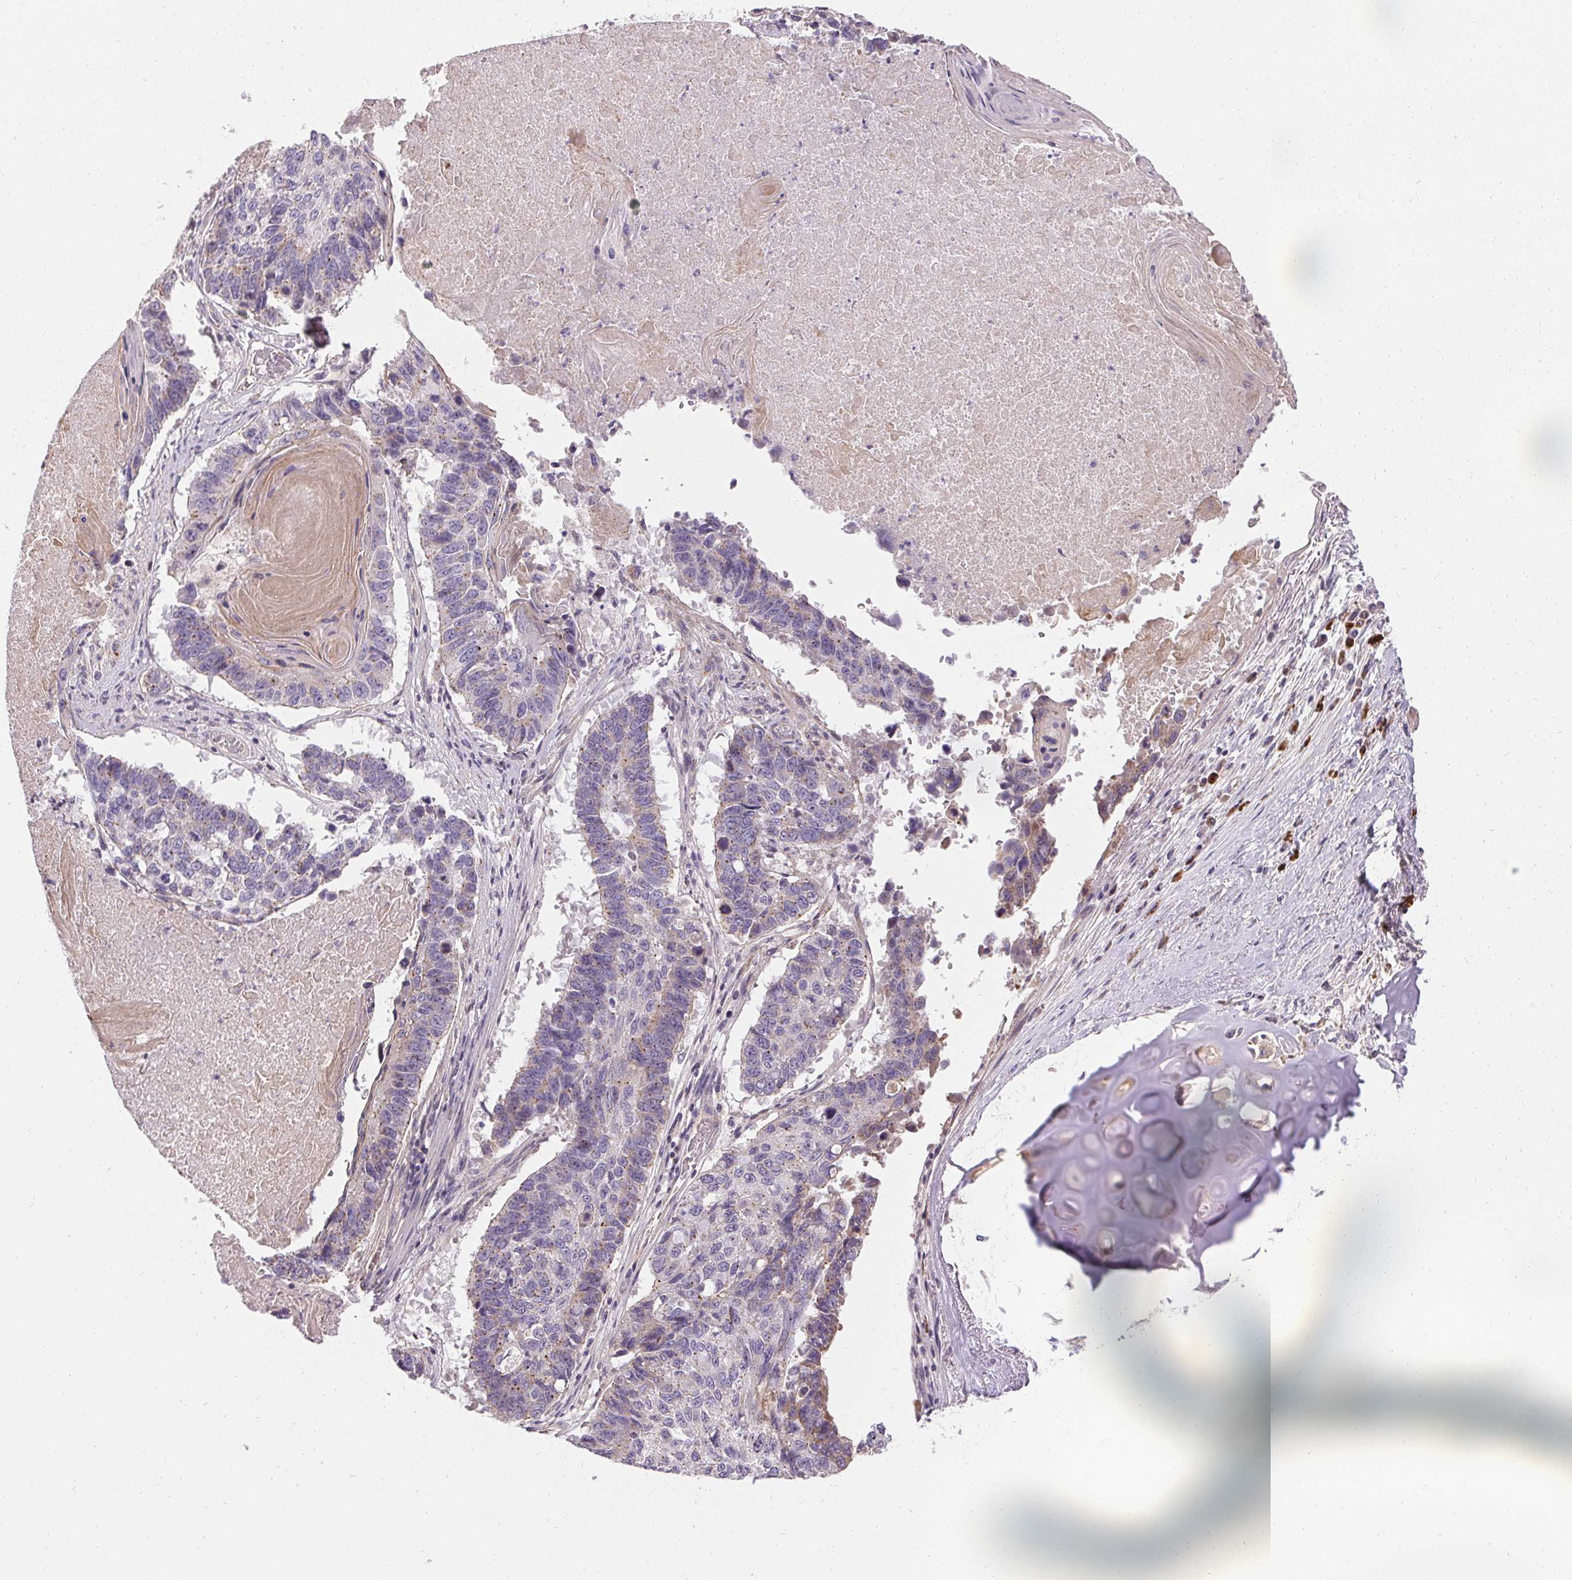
{"staining": {"intensity": "negative", "quantity": "none", "location": "none"}, "tissue": "lung cancer", "cell_type": "Tumor cells", "image_type": "cancer", "snomed": [{"axis": "morphology", "description": "Squamous cell carcinoma, NOS"}, {"axis": "topography", "description": "Lung"}], "caption": "This is an immunohistochemistry photomicrograph of human lung cancer (squamous cell carcinoma). There is no positivity in tumor cells.", "gene": "APLP1", "patient": {"sex": "male", "age": 73}}